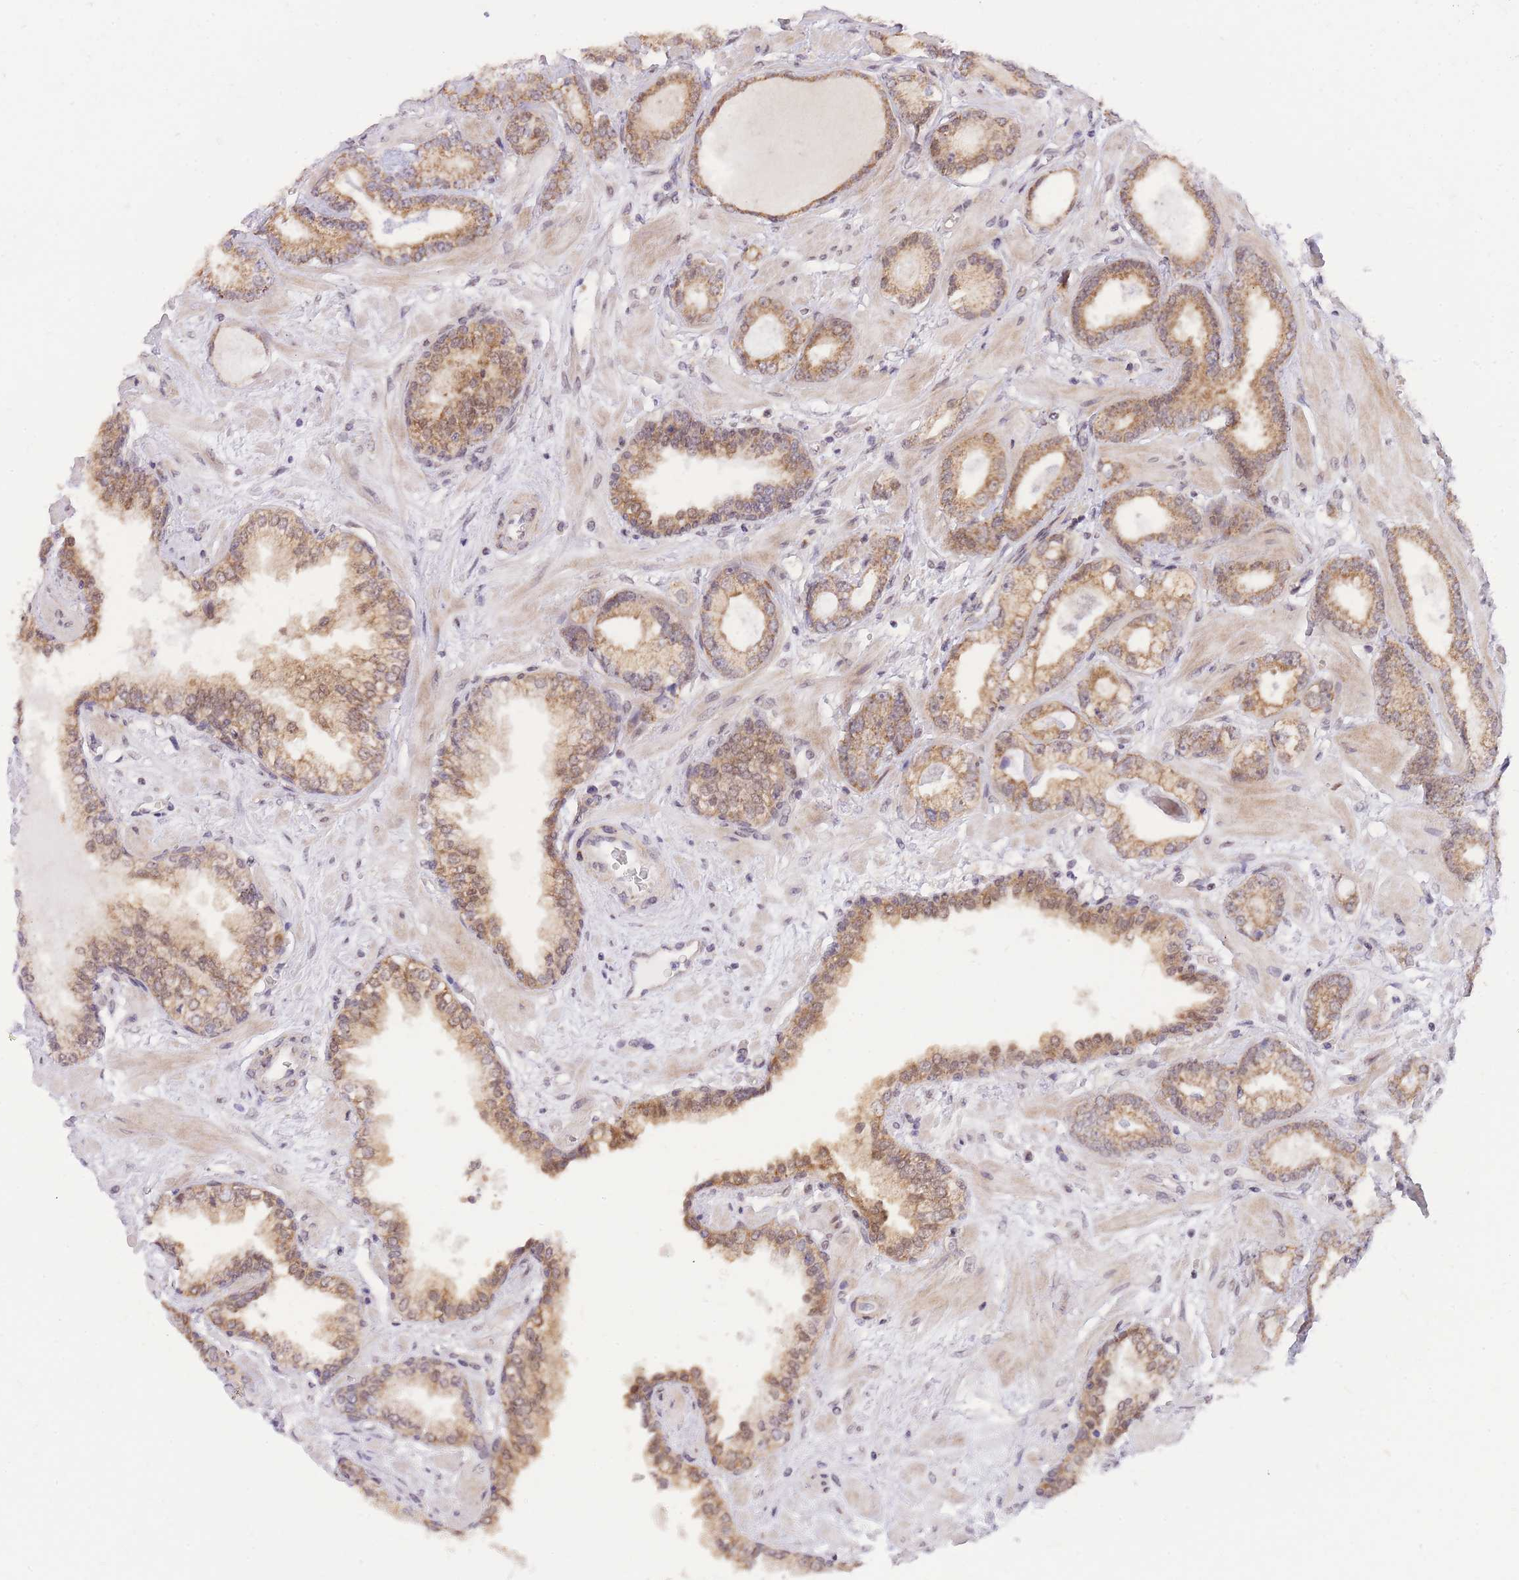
{"staining": {"intensity": "moderate", "quantity": ">75%", "location": "cytoplasmic/membranous"}, "tissue": "prostate cancer", "cell_type": "Tumor cells", "image_type": "cancer", "snomed": [{"axis": "morphology", "description": "Adenocarcinoma, Low grade"}, {"axis": "topography", "description": "Prostate"}], "caption": "Immunohistochemistry (IHC) image of neoplastic tissue: human prostate low-grade adenocarcinoma stained using immunohistochemistry (IHC) demonstrates medium levels of moderate protein expression localized specifically in the cytoplasmic/membranous of tumor cells, appearing as a cytoplasmic/membranous brown color.", "gene": "MINDY2", "patient": {"sex": "male", "age": 60}}